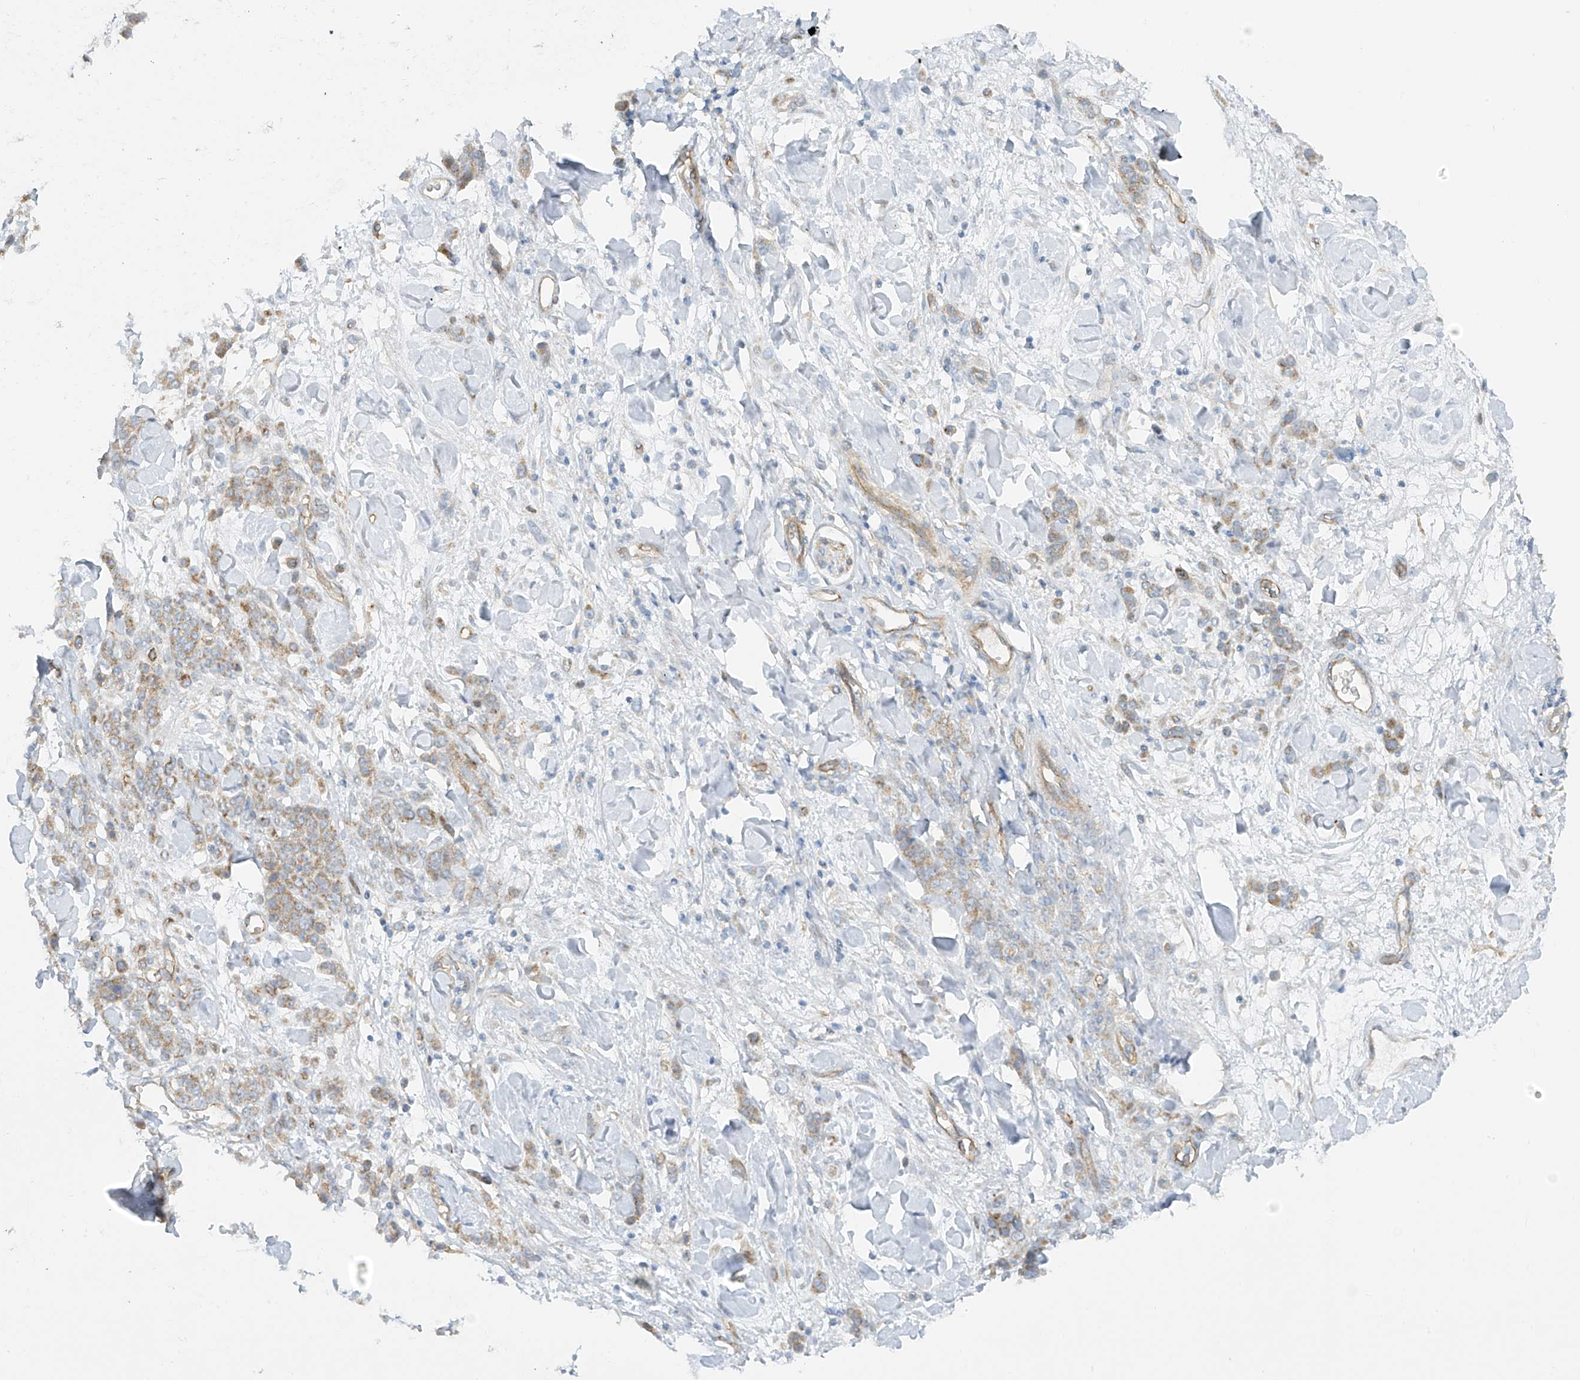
{"staining": {"intensity": "weak", "quantity": ">75%", "location": "cytoplasmic/membranous"}, "tissue": "stomach cancer", "cell_type": "Tumor cells", "image_type": "cancer", "snomed": [{"axis": "morphology", "description": "Normal tissue, NOS"}, {"axis": "morphology", "description": "Adenocarcinoma, NOS"}, {"axis": "topography", "description": "Stomach"}], "caption": "Immunohistochemical staining of human adenocarcinoma (stomach) exhibits low levels of weak cytoplasmic/membranous expression in about >75% of tumor cells. (DAB (3,3'-diaminobenzidine) IHC with brightfield microscopy, high magnification).", "gene": "VAMP5", "patient": {"sex": "male", "age": 82}}